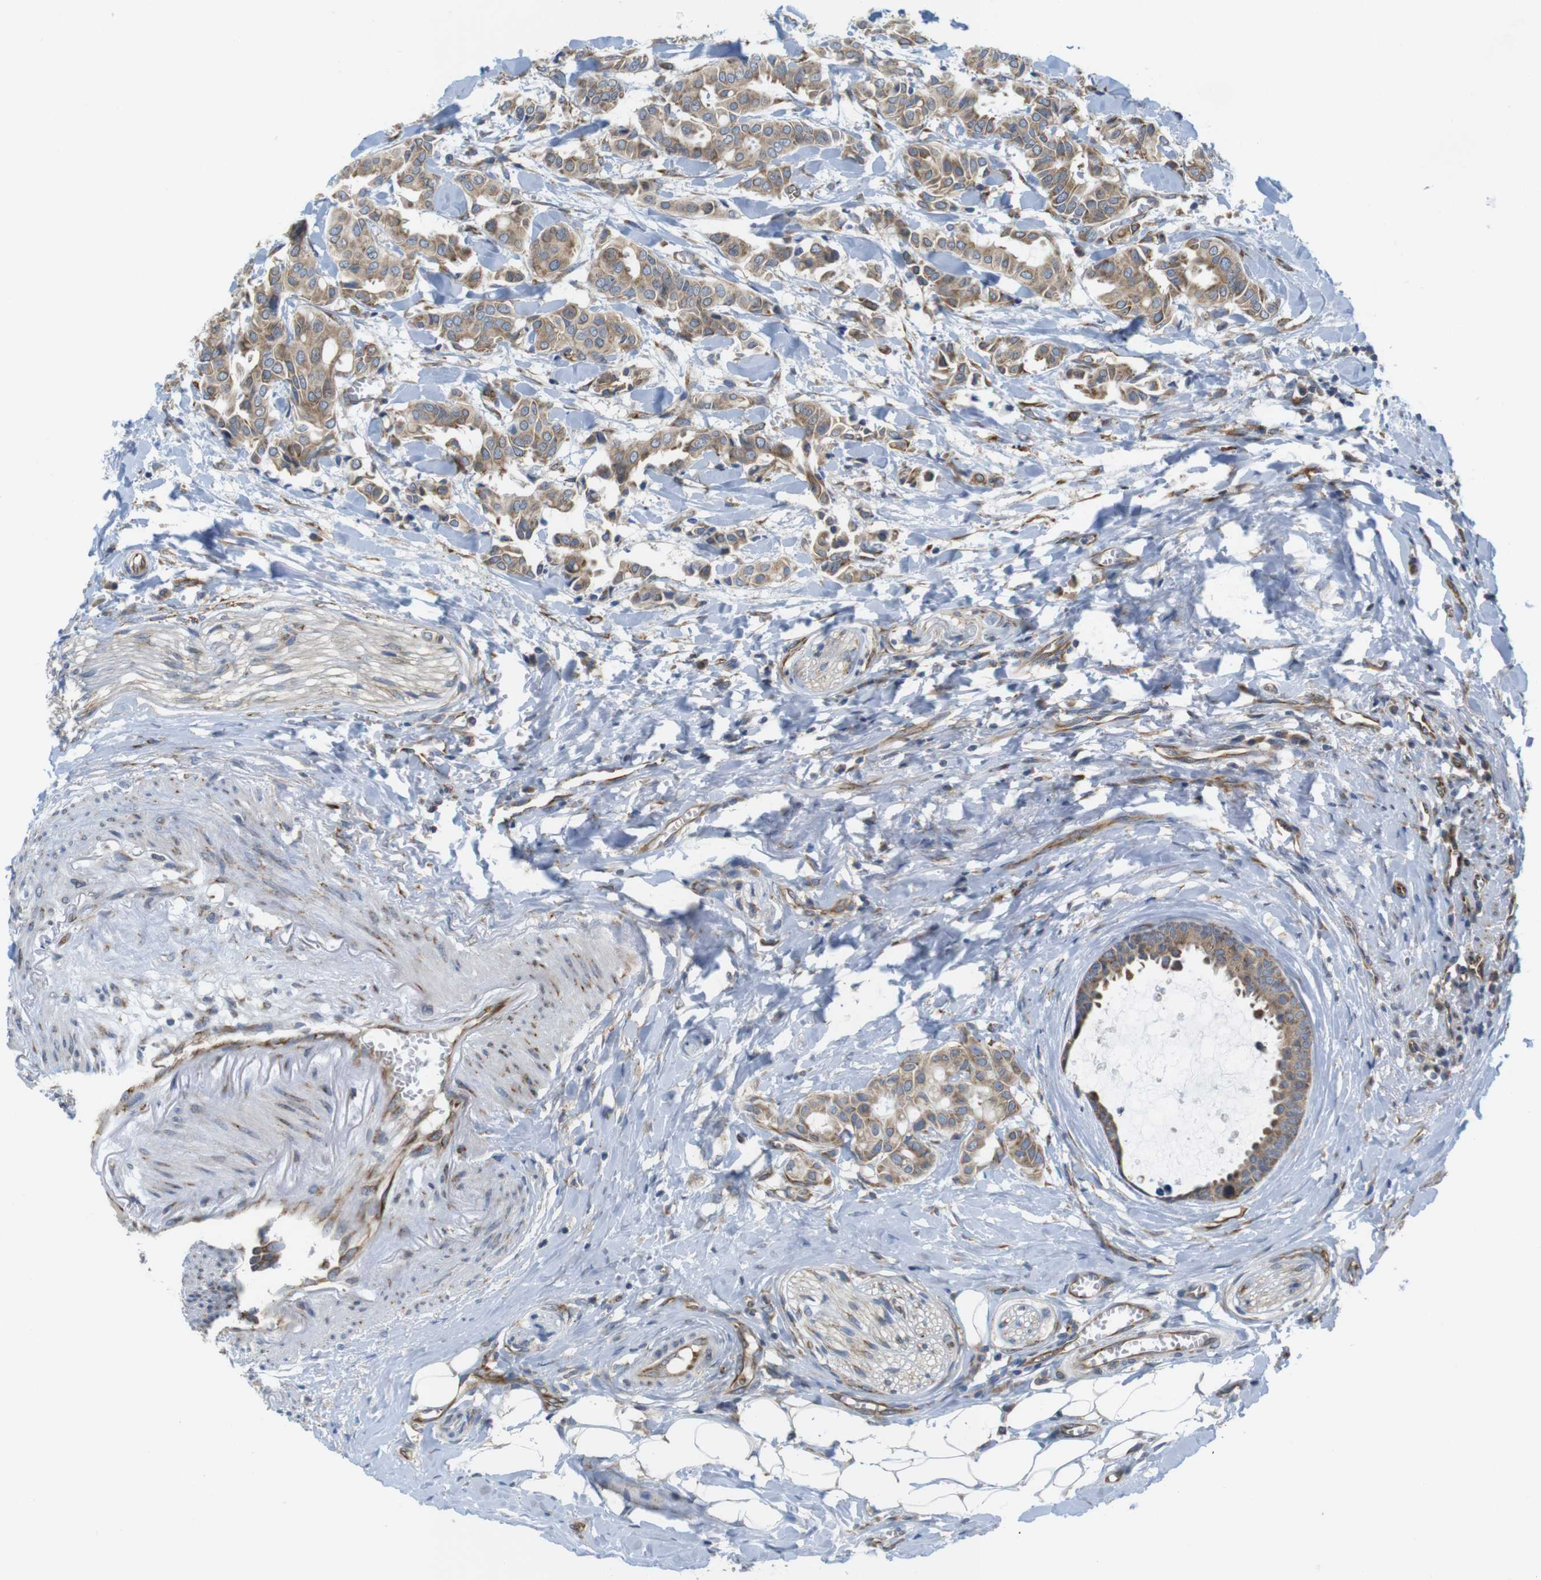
{"staining": {"intensity": "moderate", "quantity": ">75%", "location": "cytoplasmic/membranous"}, "tissue": "head and neck cancer", "cell_type": "Tumor cells", "image_type": "cancer", "snomed": [{"axis": "morphology", "description": "Adenocarcinoma, NOS"}, {"axis": "topography", "description": "Salivary gland"}, {"axis": "topography", "description": "Head-Neck"}], "caption": "DAB (3,3'-diaminobenzidine) immunohistochemical staining of human adenocarcinoma (head and neck) demonstrates moderate cytoplasmic/membranous protein expression in approximately >75% of tumor cells.", "gene": "PCNX2", "patient": {"sex": "female", "age": 59}}